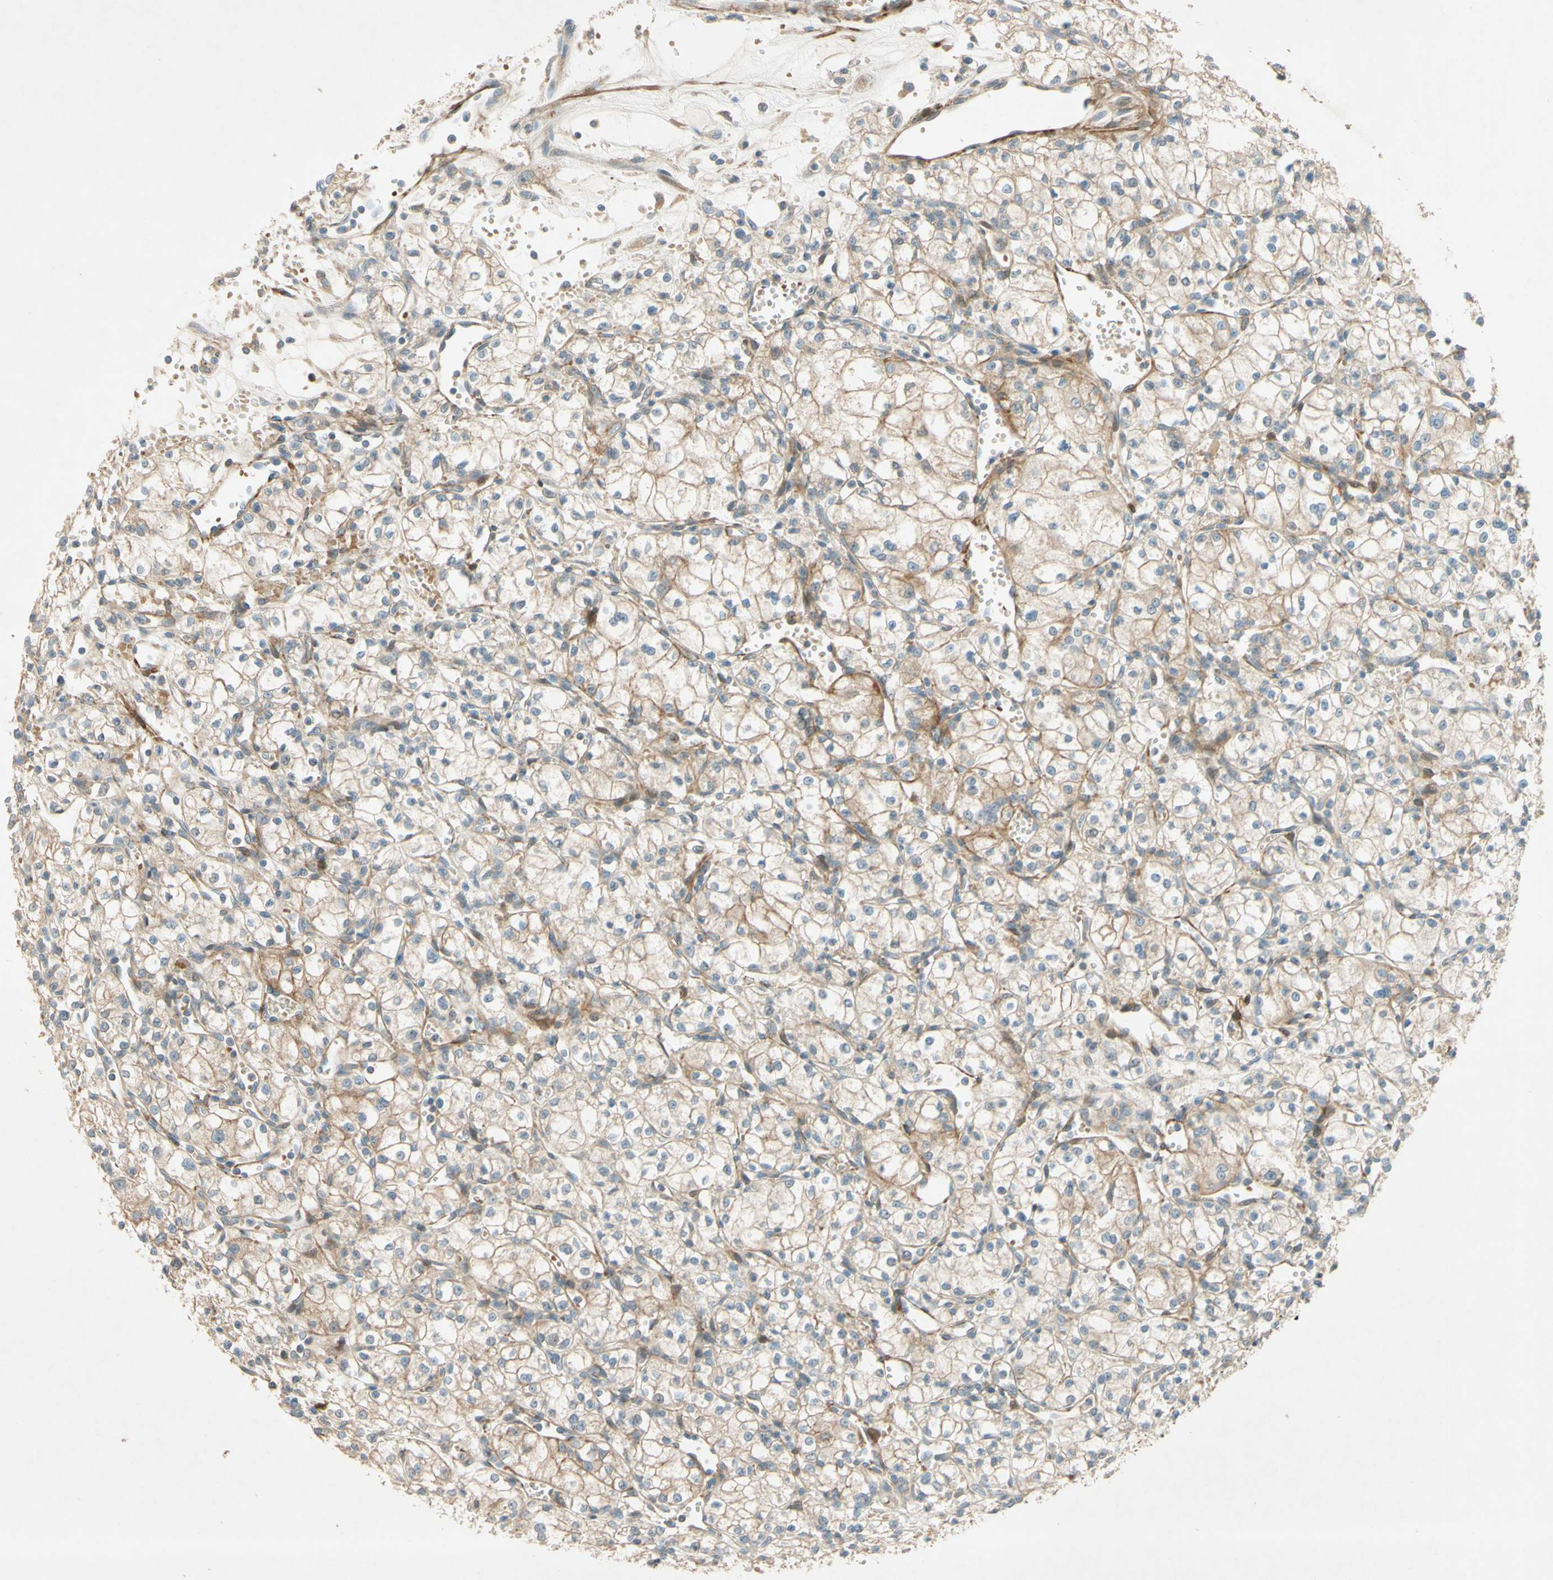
{"staining": {"intensity": "weak", "quantity": ">75%", "location": "cytoplasmic/membranous"}, "tissue": "renal cancer", "cell_type": "Tumor cells", "image_type": "cancer", "snomed": [{"axis": "morphology", "description": "Normal tissue, NOS"}, {"axis": "morphology", "description": "Adenocarcinoma, NOS"}, {"axis": "topography", "description": "Kidney"}], "caption": "Renal cancer (adenocarcinoma) was stained to show a protein in brown. There is low levels of weak cytoplasmic/membranous expression in about >75% of tumor cells. (DAB (3,3'-diaminobenzidine) IHC with brightfield microscopy, high magnification).", "gene": "ADAM17", "patient": {"sex": "male", "age": 59}}